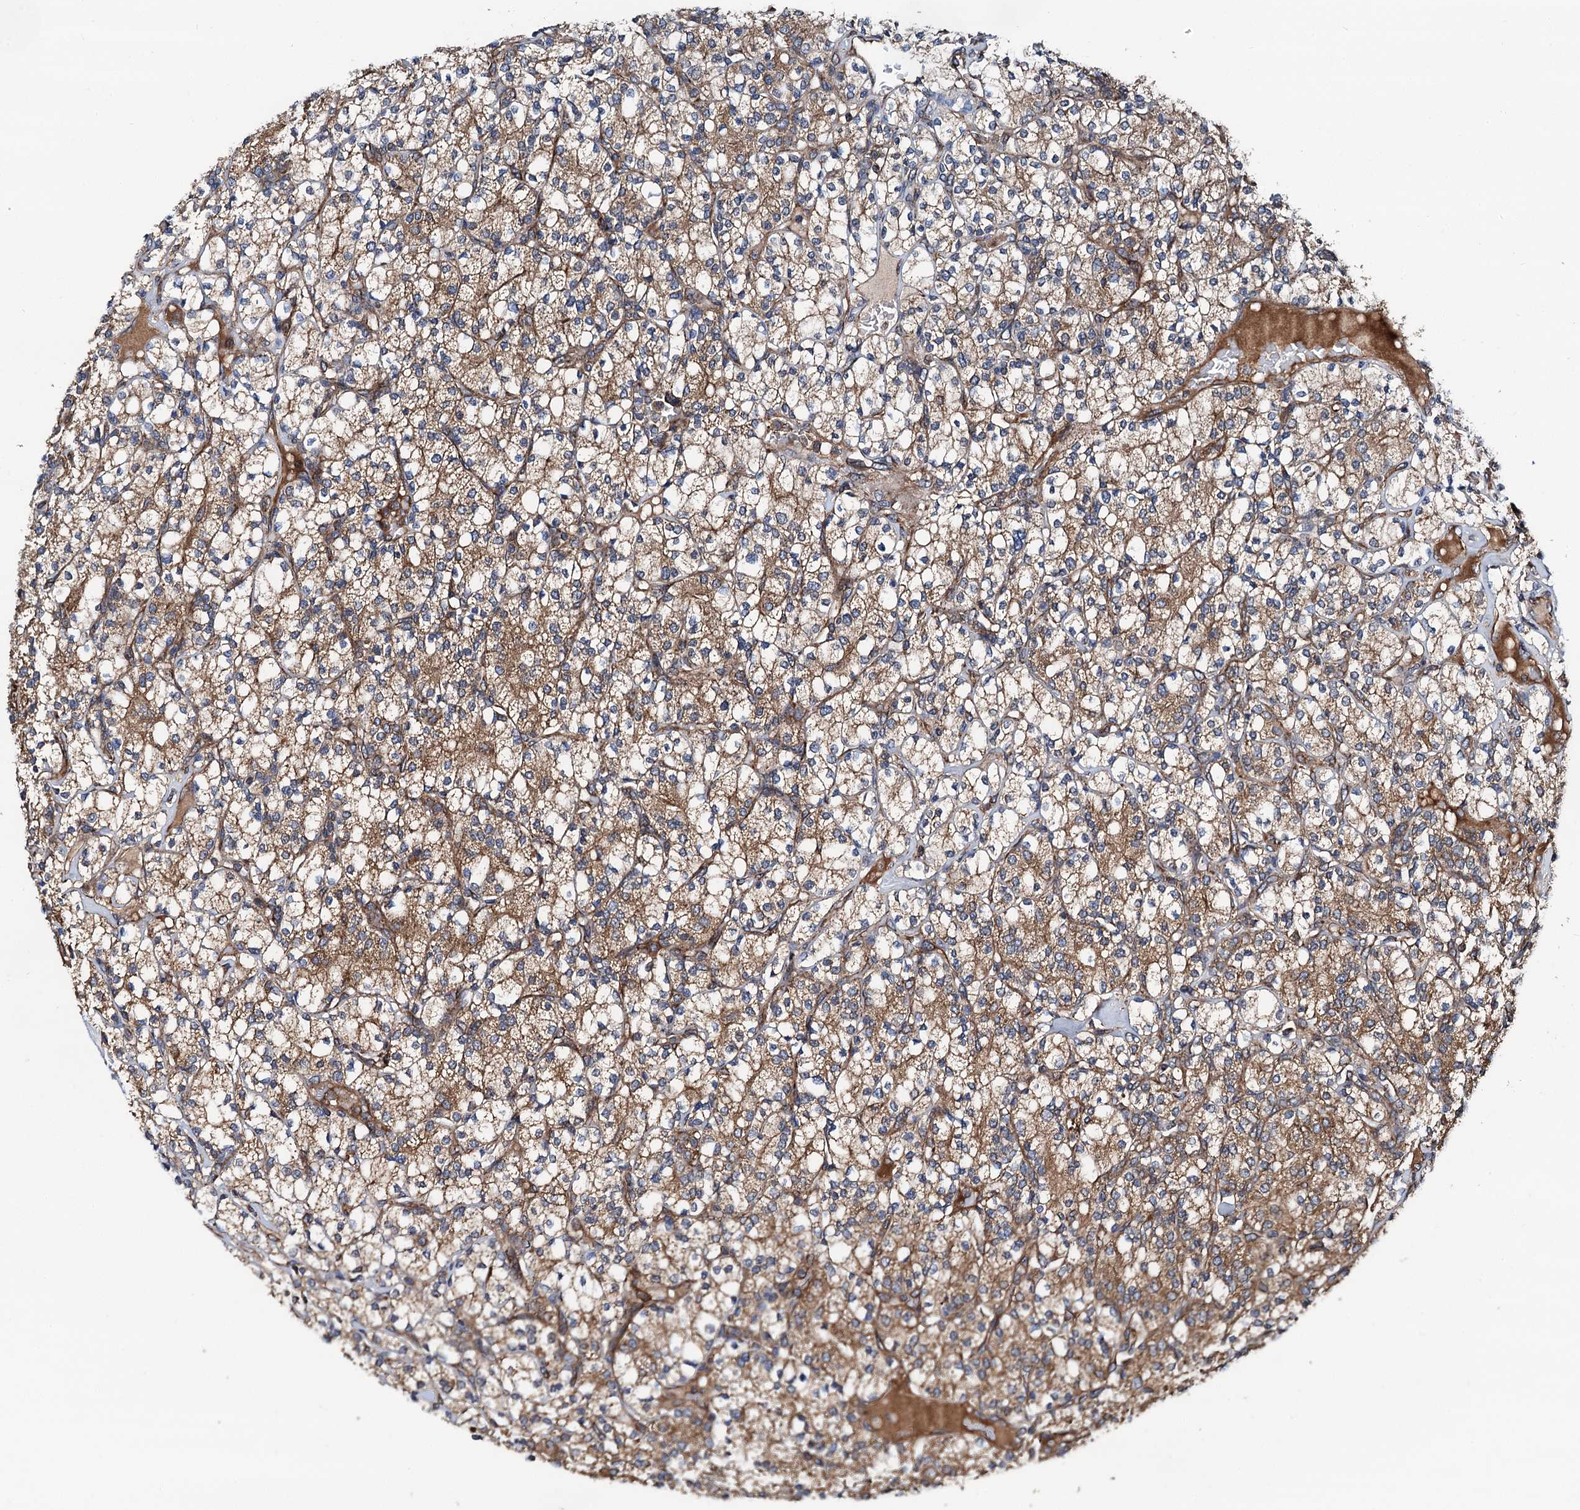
{"staining": {"intensity": "moderate", "quantity": ">75%", "location": "cytoplasmic/membranous"}, "tissue": "renal cancer", "cell_type": "Tumor cells", "image_type": "cancer", "snomed": [{"axis": "morphology", "description": "Adenocarcinoma, NOS"}, {"axis": "topography", "description": "Kidney"}], "caption": "The photomicrograph shows staining of renal cancer (adenocarcinoma), revealing moderate cytoplasmic/membranous protein staining (brown color) within tumor cells.", "gene": "NEK1", "patient": {"sex": "male", "age": 77}}